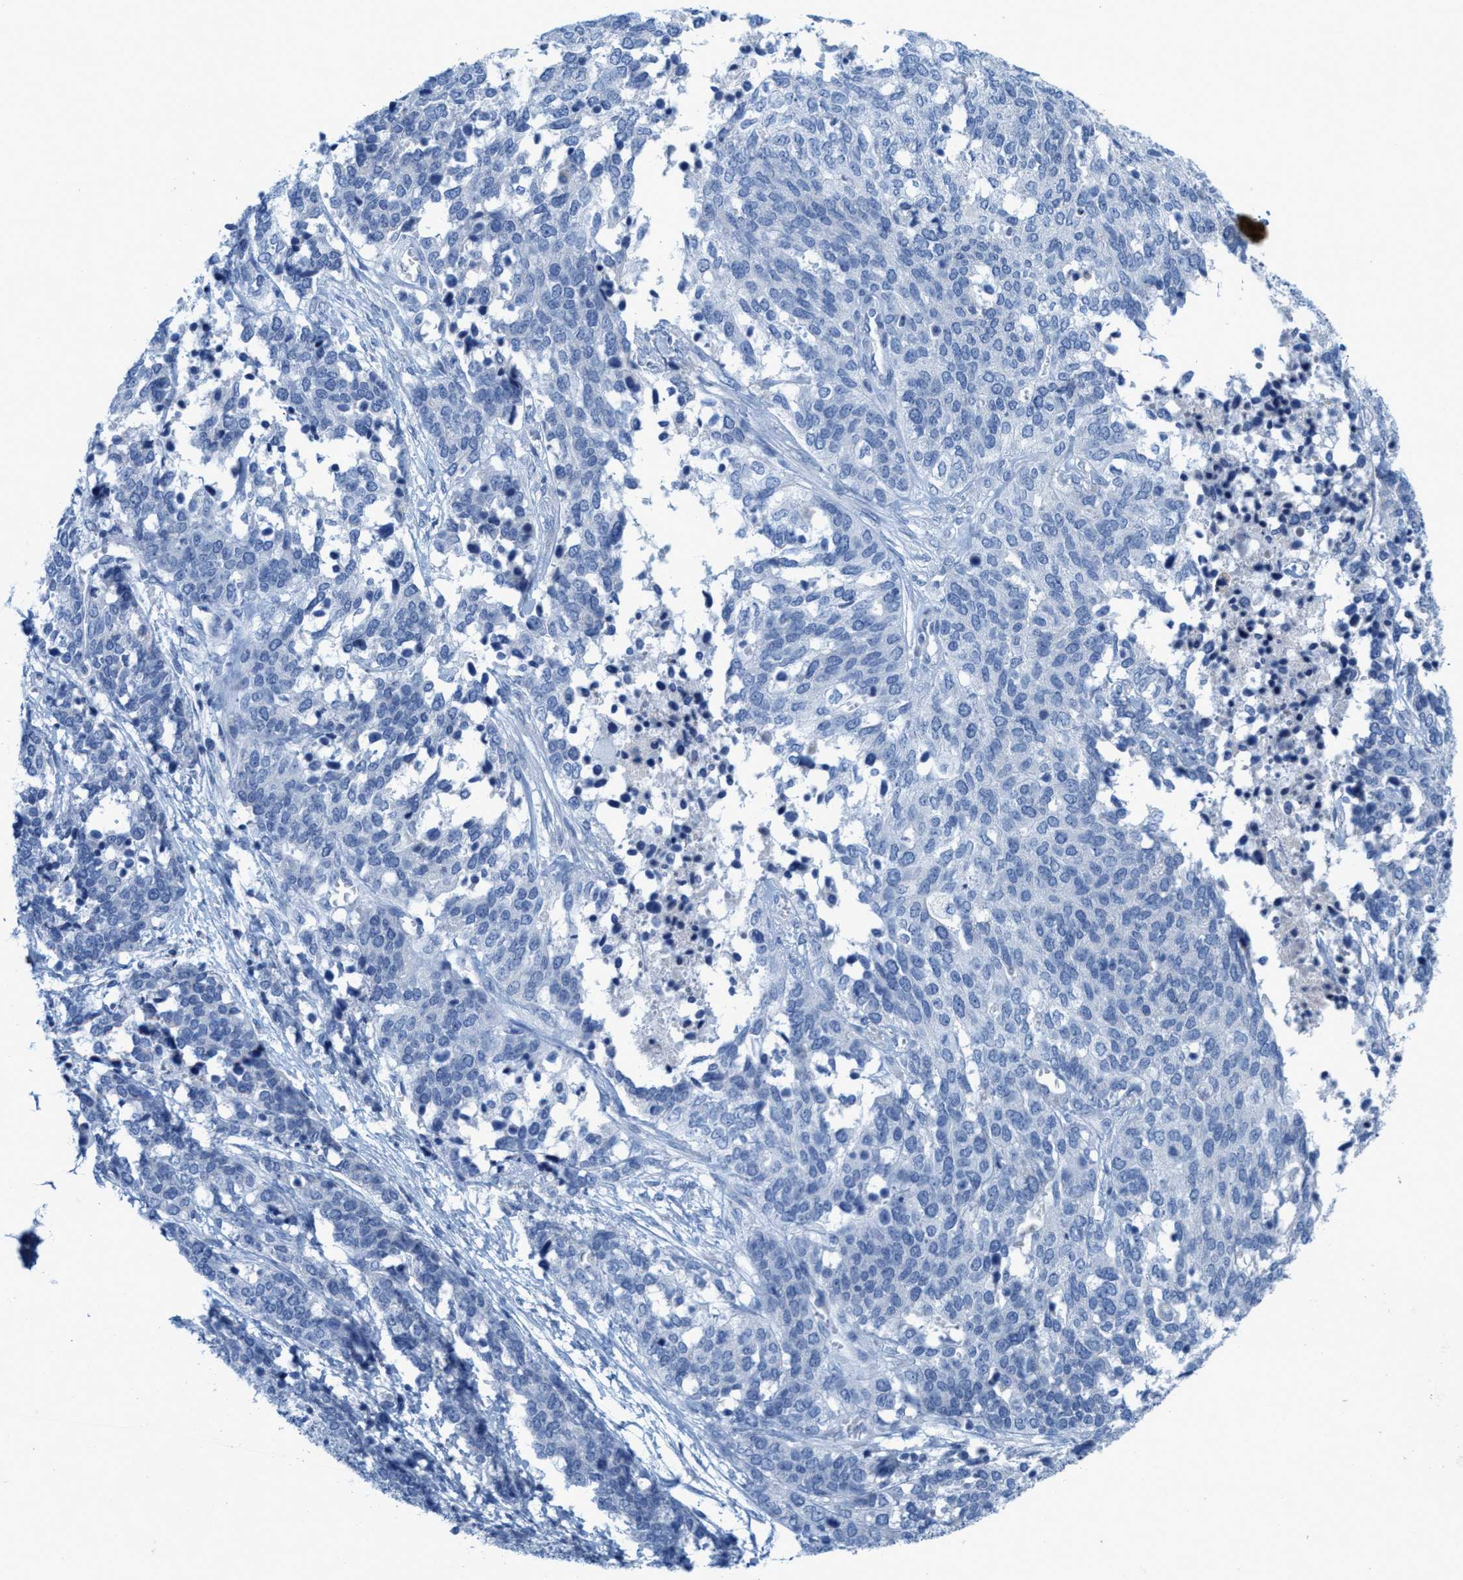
{"staining": {"intensity": "negative", "quantity": "none", "location": "none"}, "tissue": "ovarian cancer", "cell_type": "Tumor cells", "image_type": "cancer", "snomed": [{"axis": "morphology", "description": "Cystadenocarcinoma, serous, NOS"}, {"axis": "topography", "description": "Ovary"}], "caption": "Protein analysis of serous cystadenocarcinoma (ovarian) displays no significant positivity in tumor cells.", "gene": "CPA2", "patient": {"sex": "female", "age": 44}}